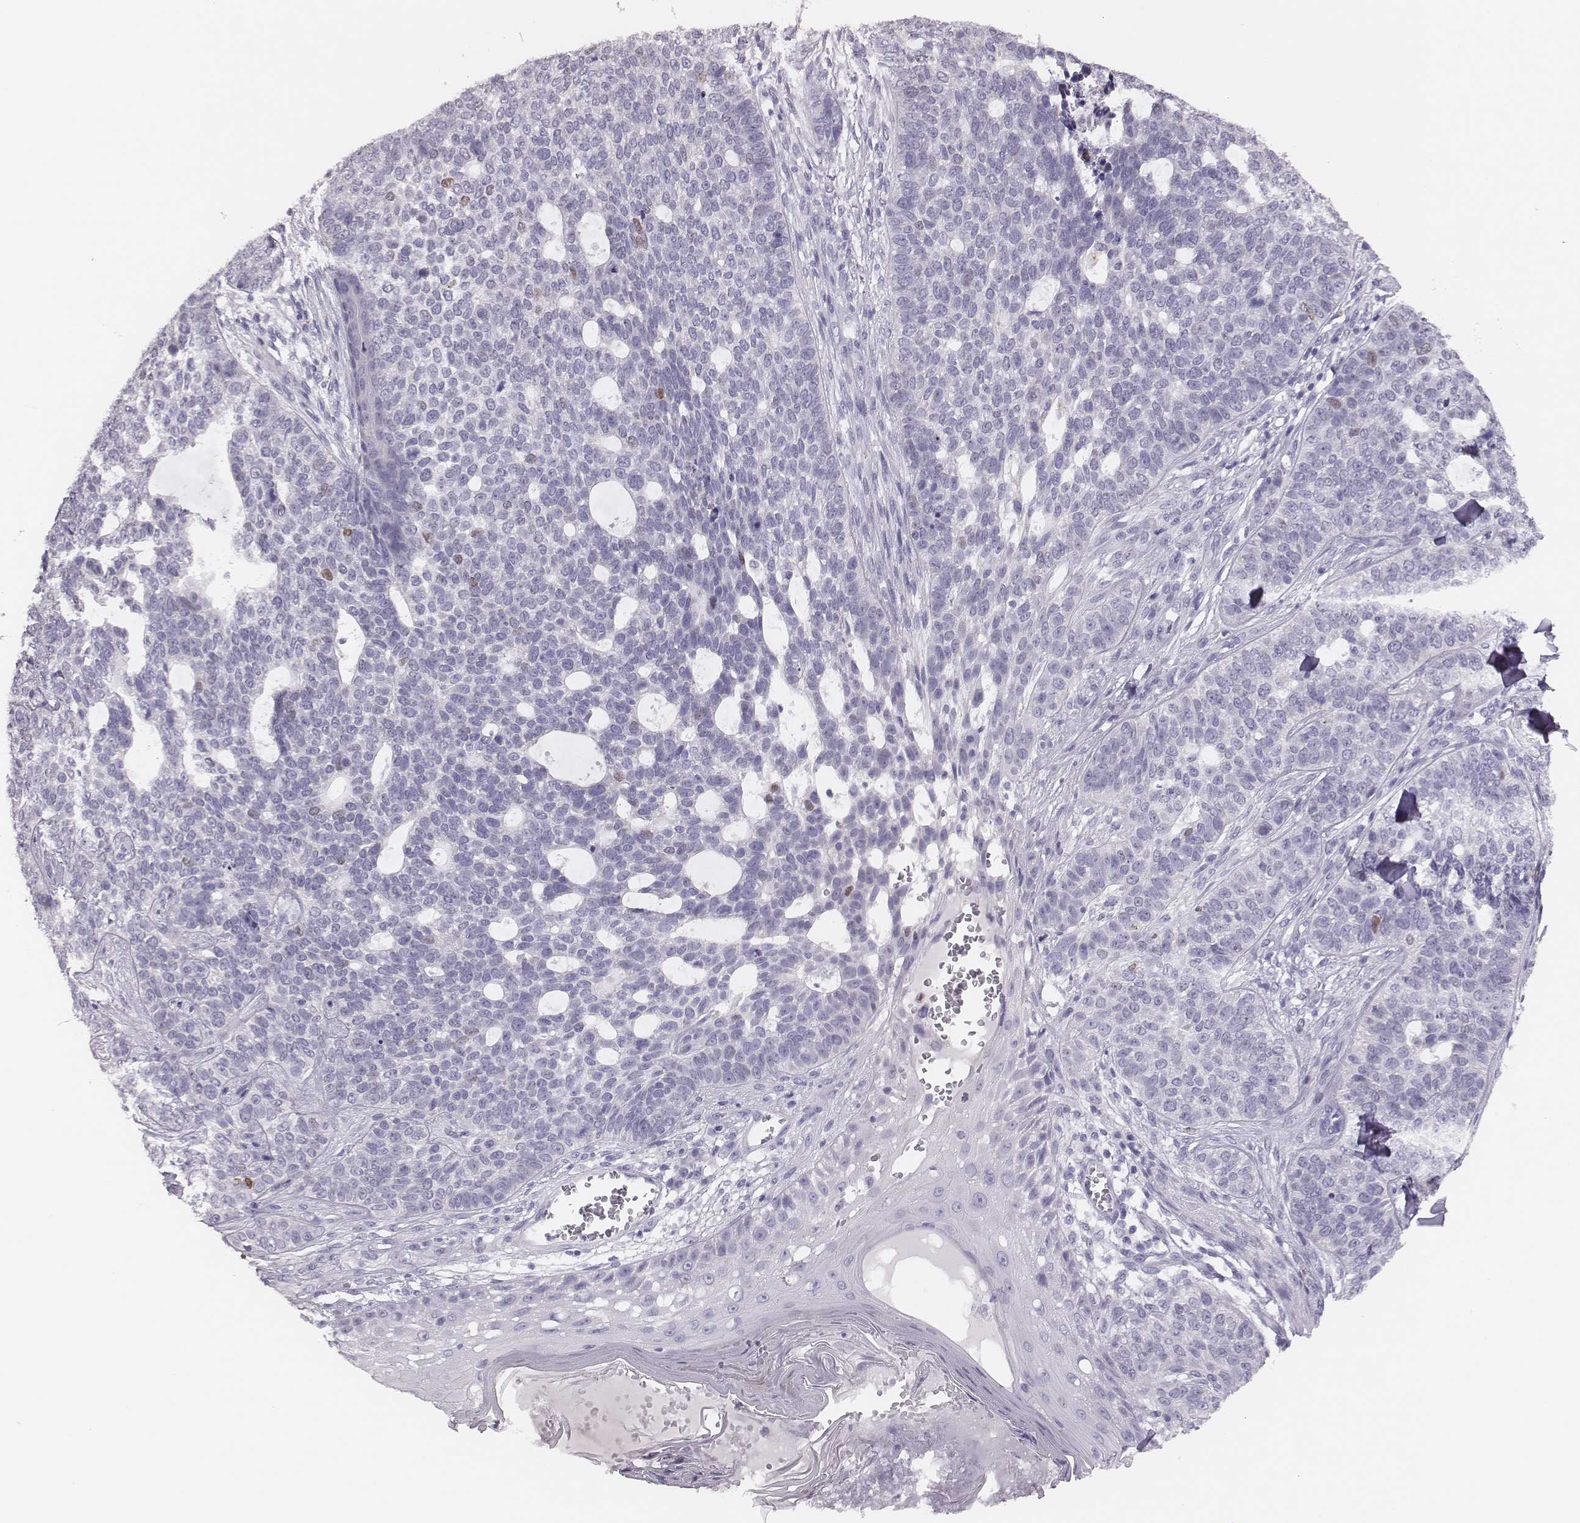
{"staining": {"intensity": "negative", "quantity": "none", "location": "none"}, "tissue": "skin cancer", "cell_type": "Tumor cells", "image_type": "cancer", "snomed": [{"axis": "morphology", "description": "Basal cell carcinoma"}, {"axis": "topography", "description": "Skin"}], "caption": "Tumor cells show no significant positivity in skin cancer.", "gene": "H1-6", "patient": {"sex": "female", "age": 69}}